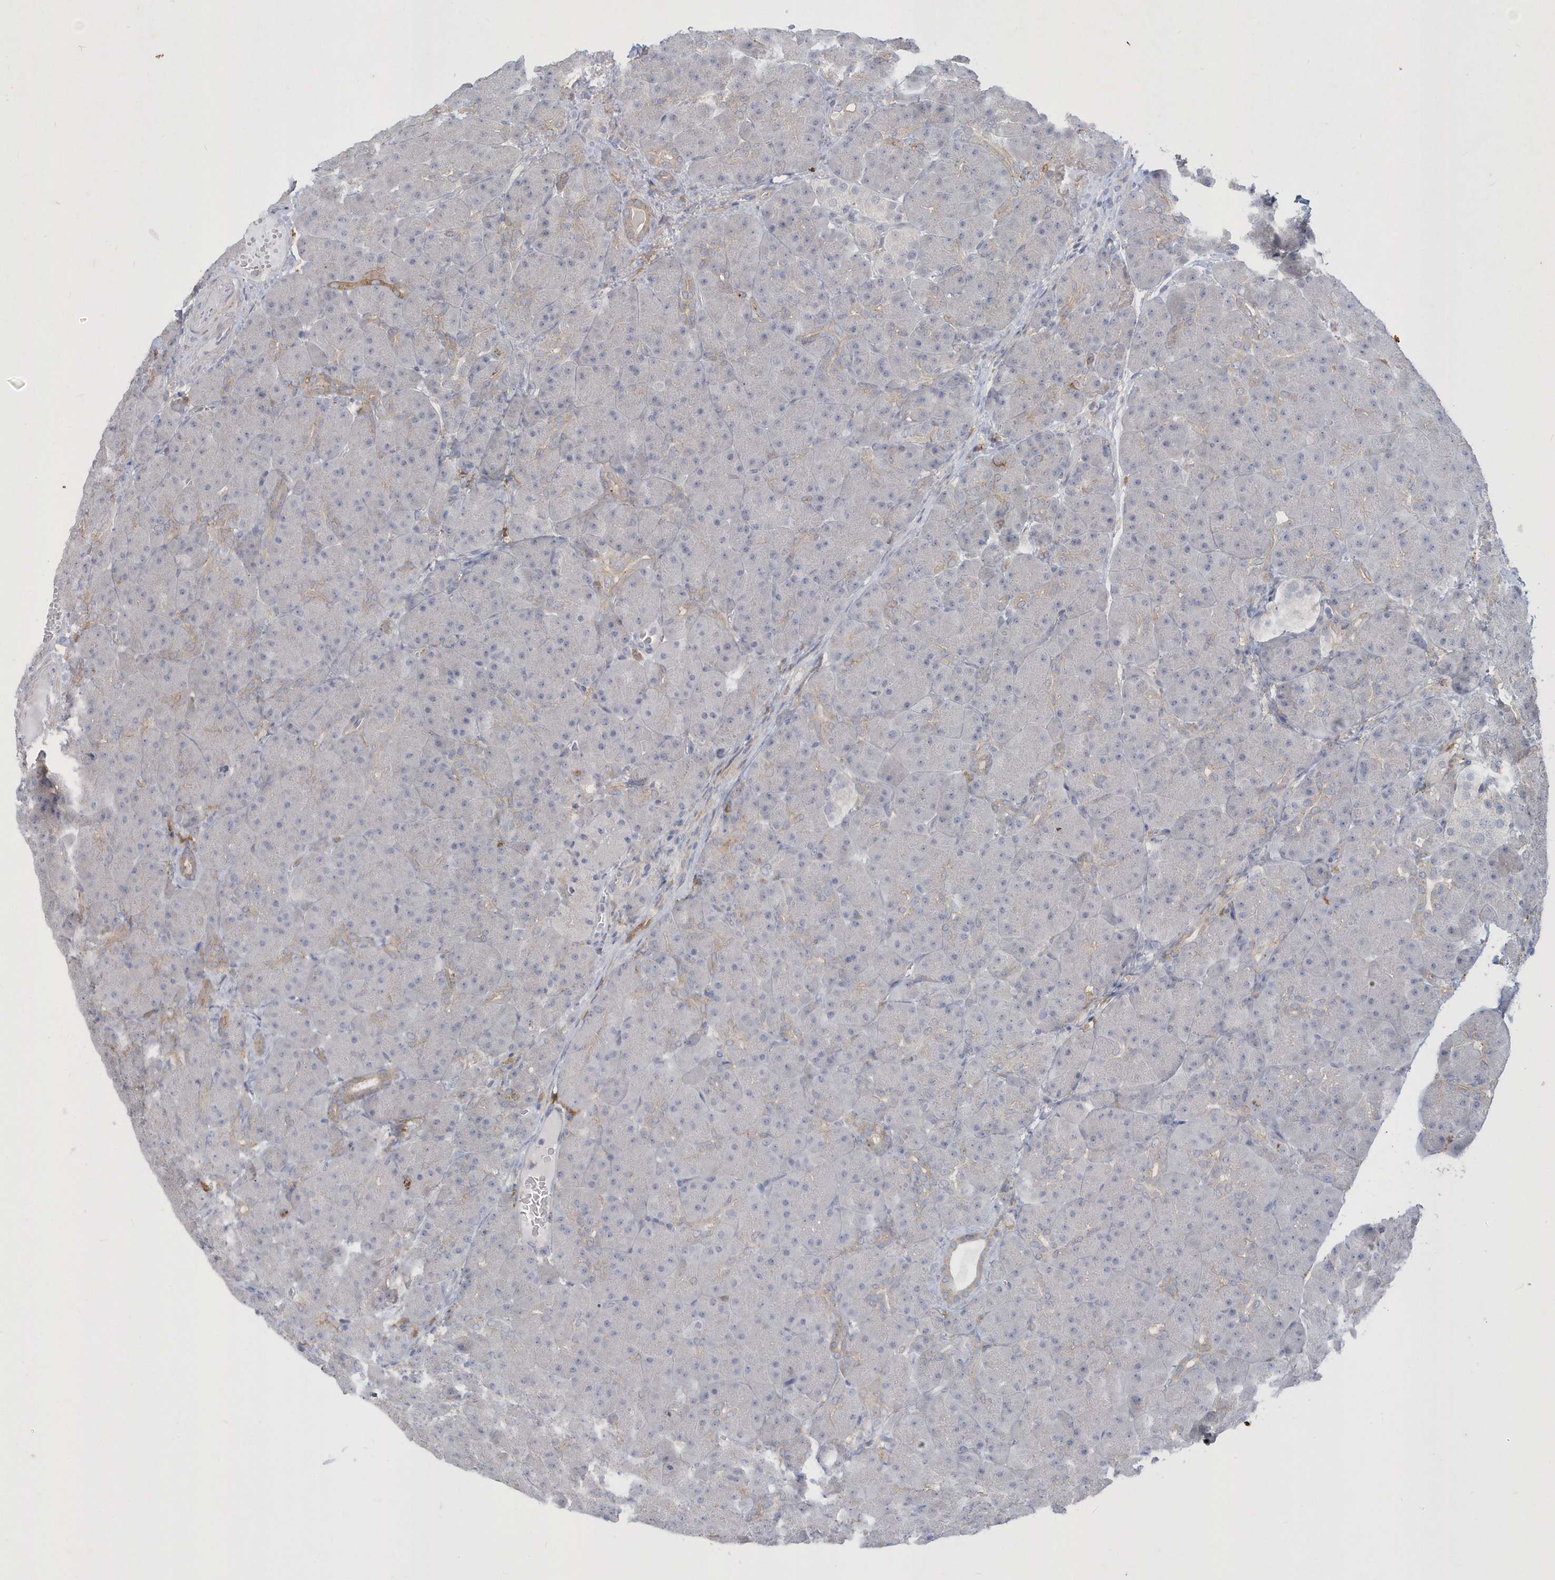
{"staining": {"intensity": "weak", "quantity": "<25%", "location": "cytoplasmic/membranous"}, "tissue": "pancreas", "cell_type": "Exocrine glandular cells", "image_type": "normal", "snomed": [{"axis": "morphology", "description": "Normal tissue, NOS"}, {"axis": "topography", "description": "Pancreas"}], "caption": "Photomicrograph shows no protein expression in exocrine glandular cells of benign pancreas.", "gene": "TSPEAR", "patient": {"sex": "male", "age": 66}}